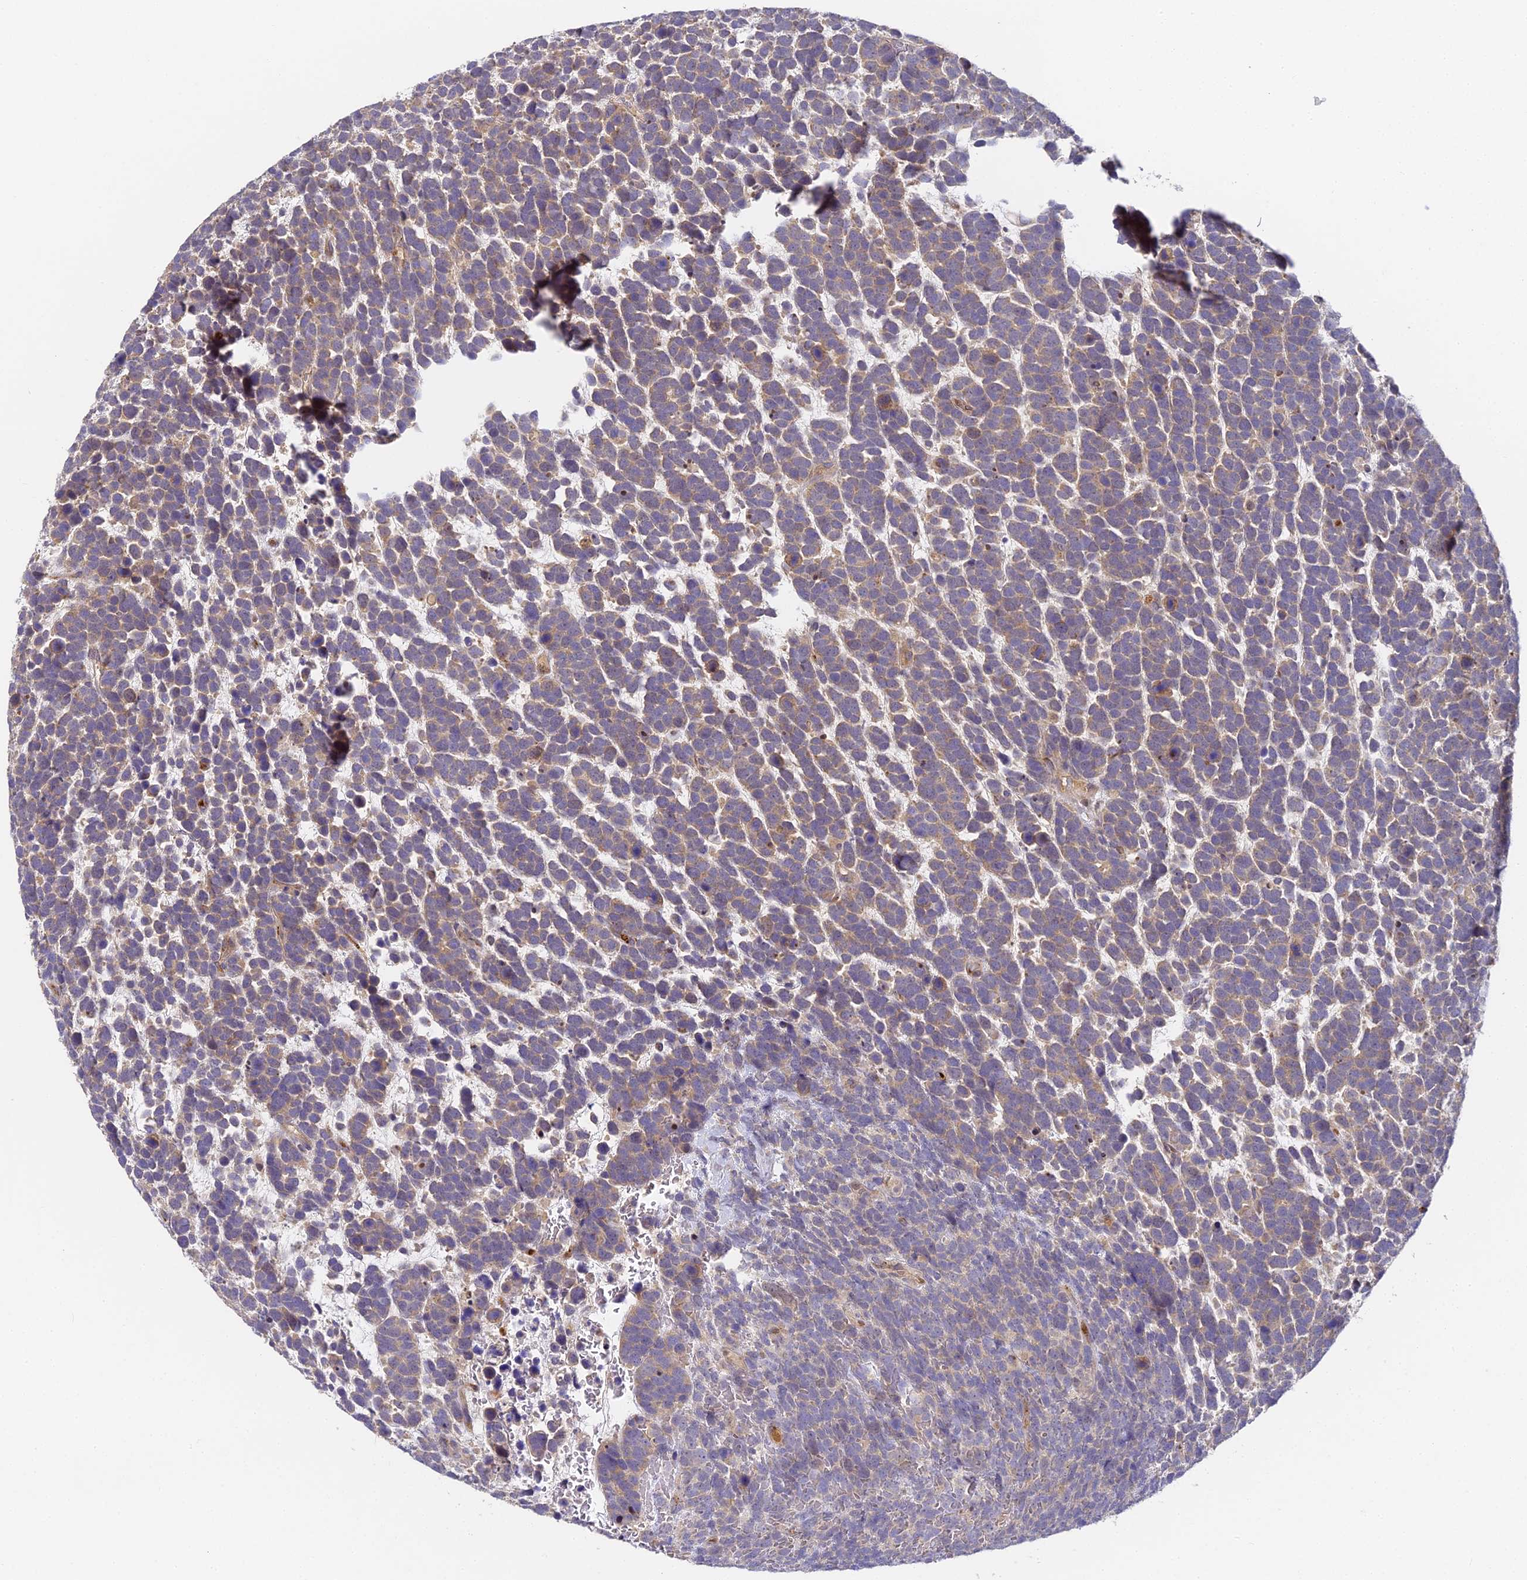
{"staining": {"intensity": "weak", "quantity": "25%-75%", "location": "cytoplasmic/membranous"}, "tissue": "urothelial cancer", "cell_type": "Tumor cells", "image_type": "cancer", "snomed": [{"axis": "morphology", "description": "Urothelial carcinoma, High grade"}, {"axis": "topography", "description": "Urinary bladder"}], "caption": "A low amount of weak cytoplasmic/membranous staining is seen in approximately 25%-75% of tumor cells in urothelial carcinoma (high-grade) tissue.", "gene": "DNAAF10", "patient": {"sex": "female", "age": 82}}